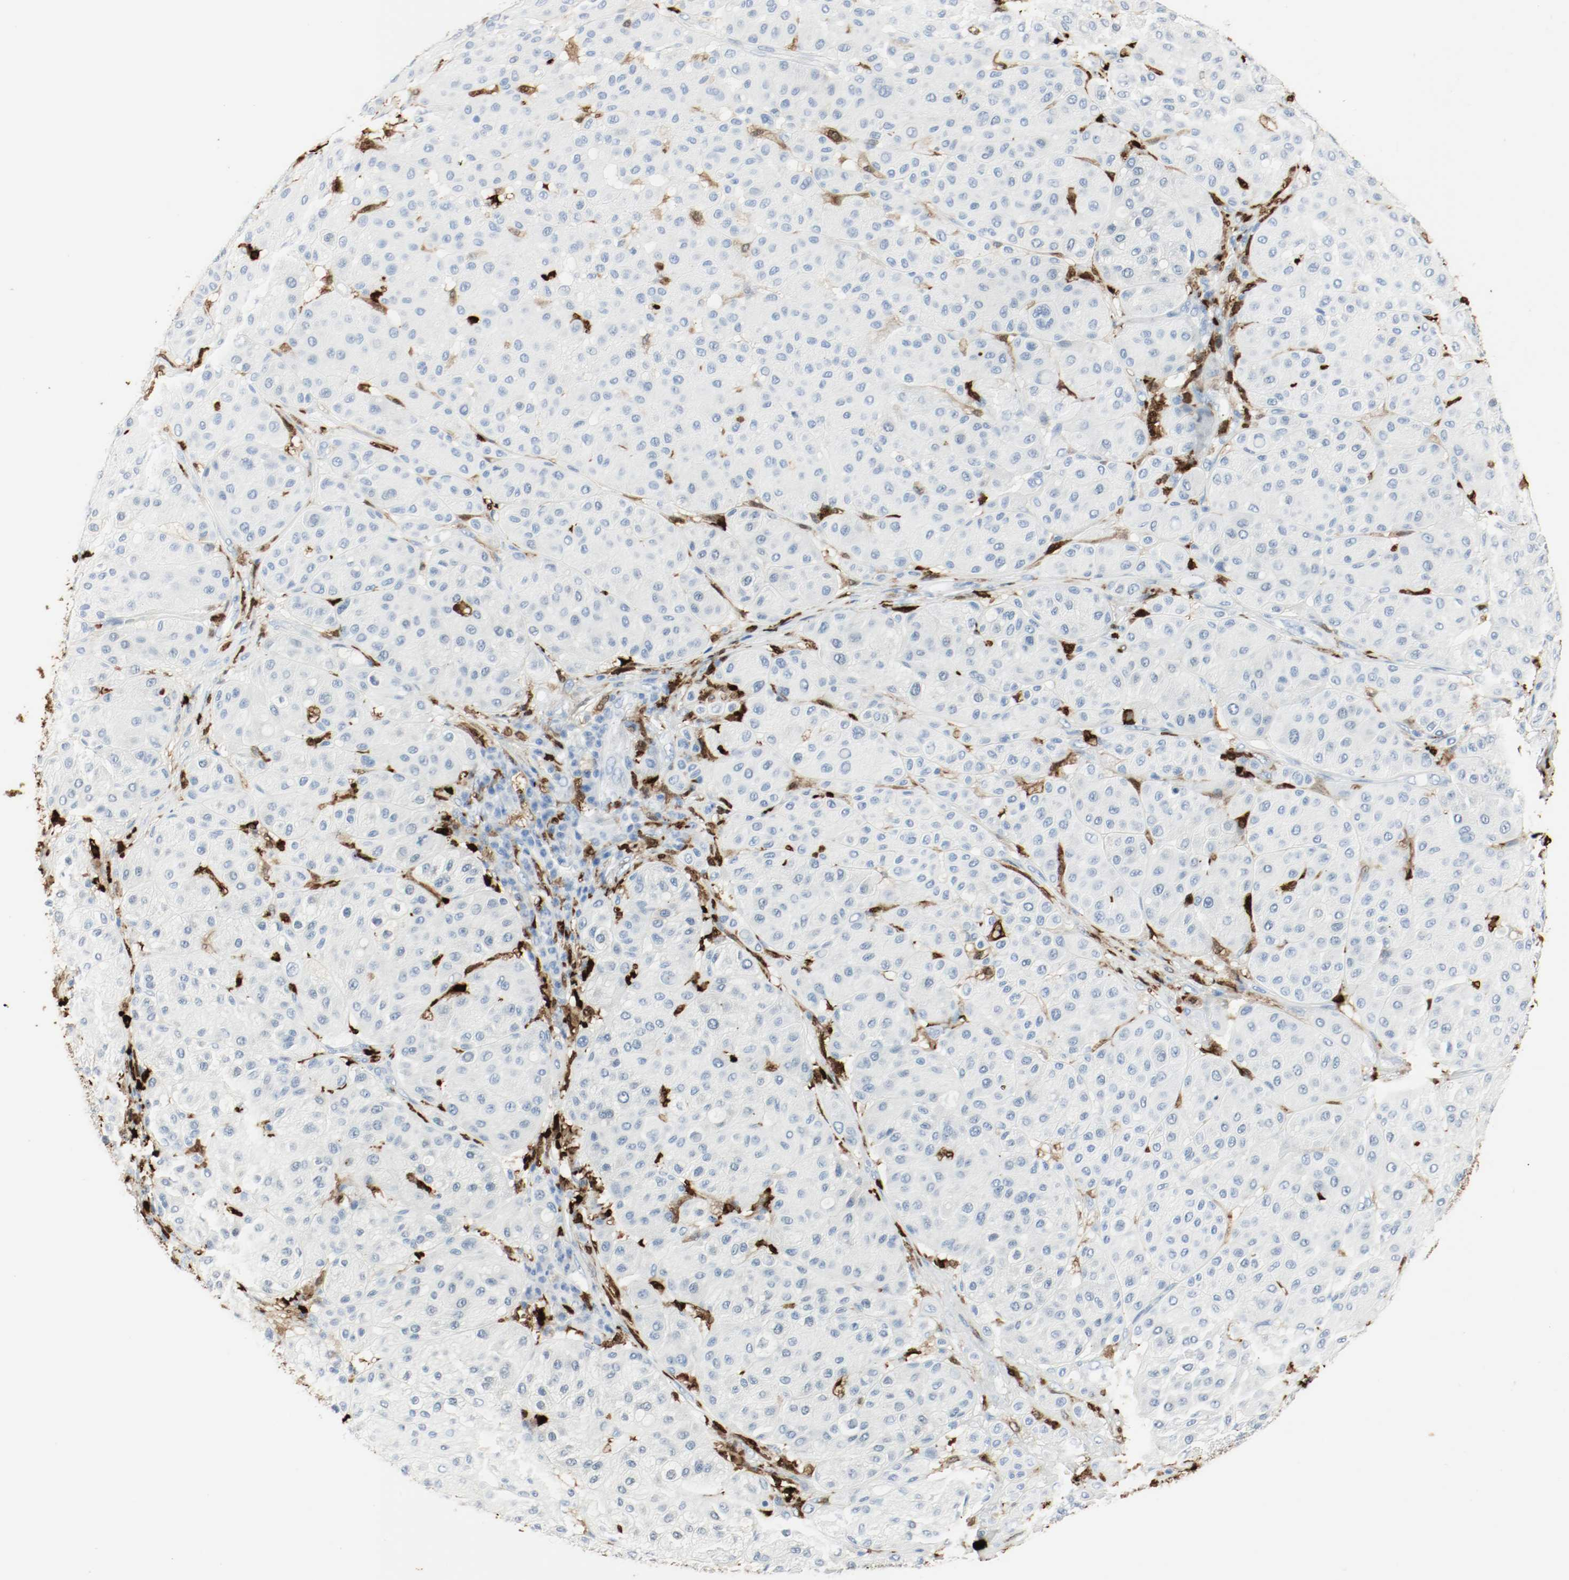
{"staining": {"intensity": "negative", "quantity": "none", "location": "none"}, "tissue": "melanoma", "cell_type": "Tumor cells", "image_type": "cancer", "snomed": [{"axis": "morphology", "description": "Normal tissue, NOS"}, {"axis": "morphology", "description": "Malignant melanoma, Metastatic site"}, {"axis": "topography", "description": "Skin"}], "caption": "A high-resolution photomicrograph shows IHC staining of melanoma, which displays no significant expression in tumor cells. (DAB (3,3'-diaminobenzidine) immunohistochemistry, high magnification).", "gene": "S100A9", "patient": {"sex": "male", "age": 41}}